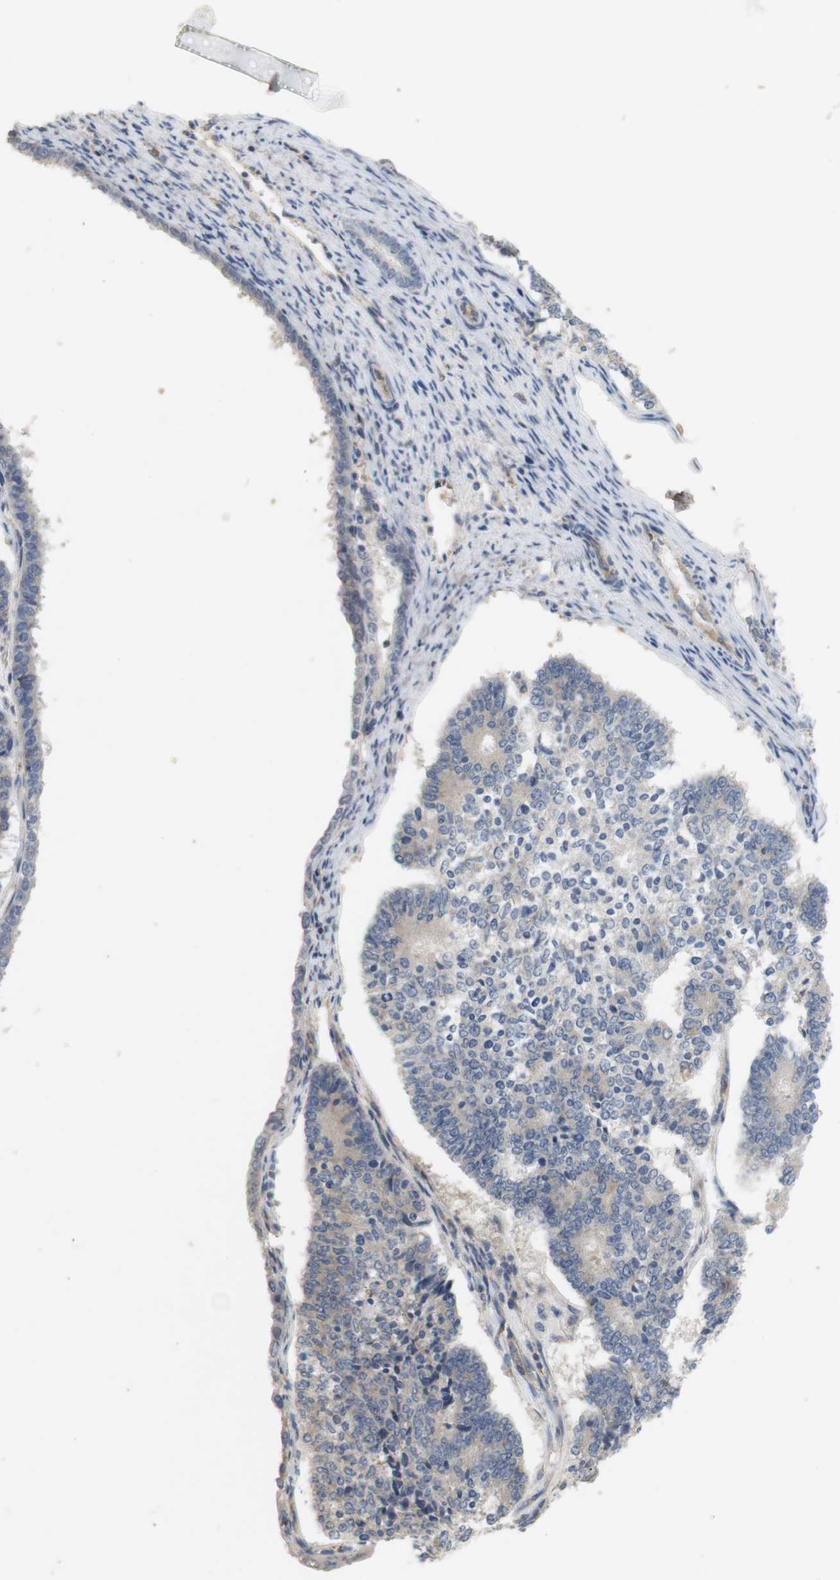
{"staining": {"intensity": "negative", "quantity": "none", "location": "none"}, "tissue": "endometrial cancer", "cell_type": "Tumor cells", "image_type": "cancer", "snomed": [{"axis": "morphology", "description": "Adenocarcinoma, NOS"}, {"axis": "topography", "description": "Endometrium"}], "caption": "Immunohistochemistry of human endometrial adenocarcinoma reveals no positivity in tumor cells. The staining is performed using DAB (3,3'-diaminobenzidine) brown chromogen with nuclei counter-stained in using hematoxylin.", "gene": "OSR1", "patient": {"sex": "female", "age": 70}}